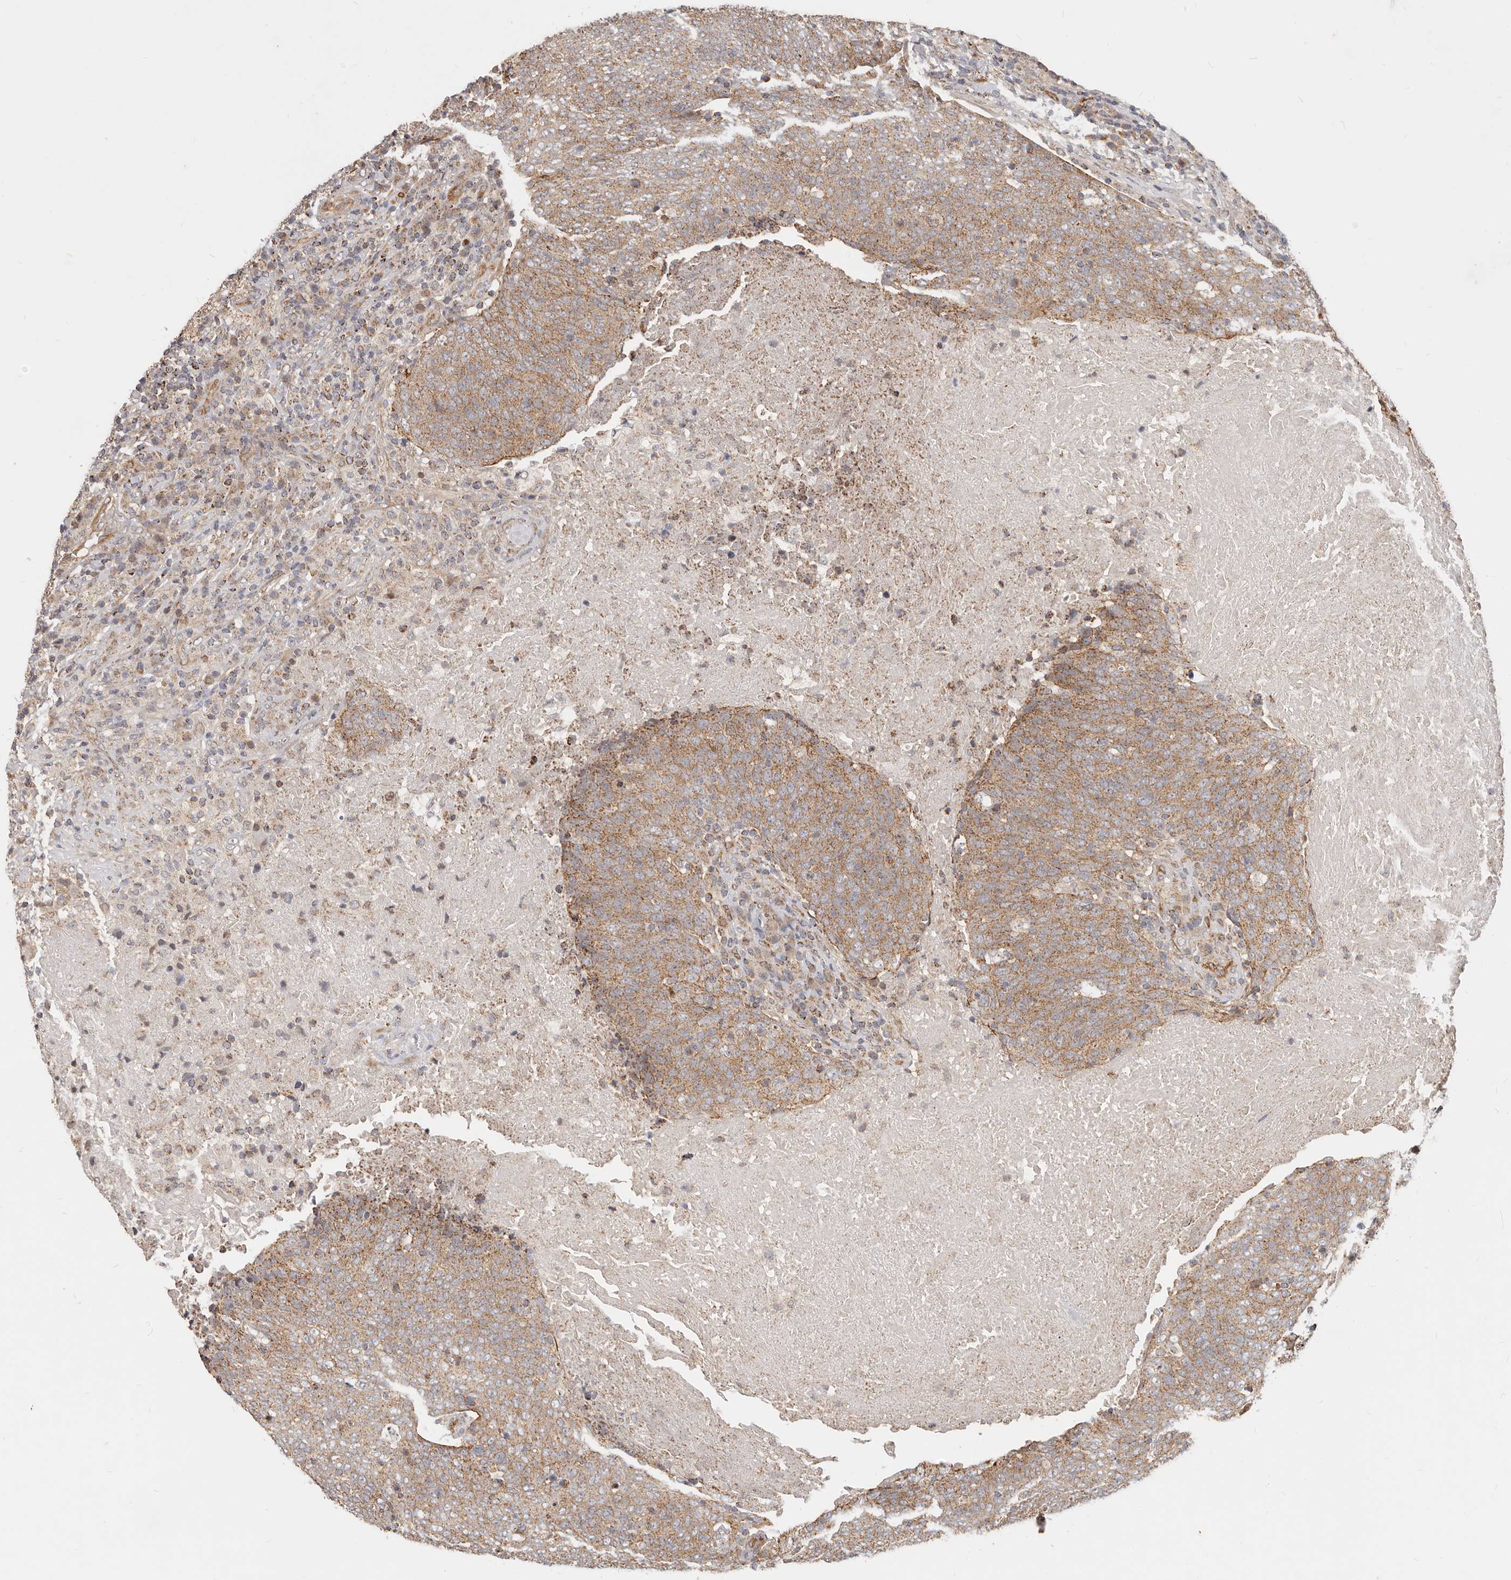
{"staining": {"intensity": "moderate", "quantity": ">75%", "location": "cytoplasmic/membranous"}, "tissue": "head and neck cancer", "cell_type": "Tumor cells", "image_type": "cancer", "snomed": [{"axis": "morphology", "description": "Squamous cell carcinoma, NOS"}, {"axis": "morphology", "description": "Squamous cell carcinoma, metastatic, NOS"}, {"axis": "topography", "description": "Lymph node"}, {"axis": "topography", "description": "Head-Neck"}], "caption": "There is medium levels of moderate cytoplasmic/membranous expression in tumor cells of head and neck cancer (squamous cell carcinoma), as demonstrated by immunohistochemical staining (brown color).", "gene": "USP49", "patient": {"sex": "male", "age": 62}}